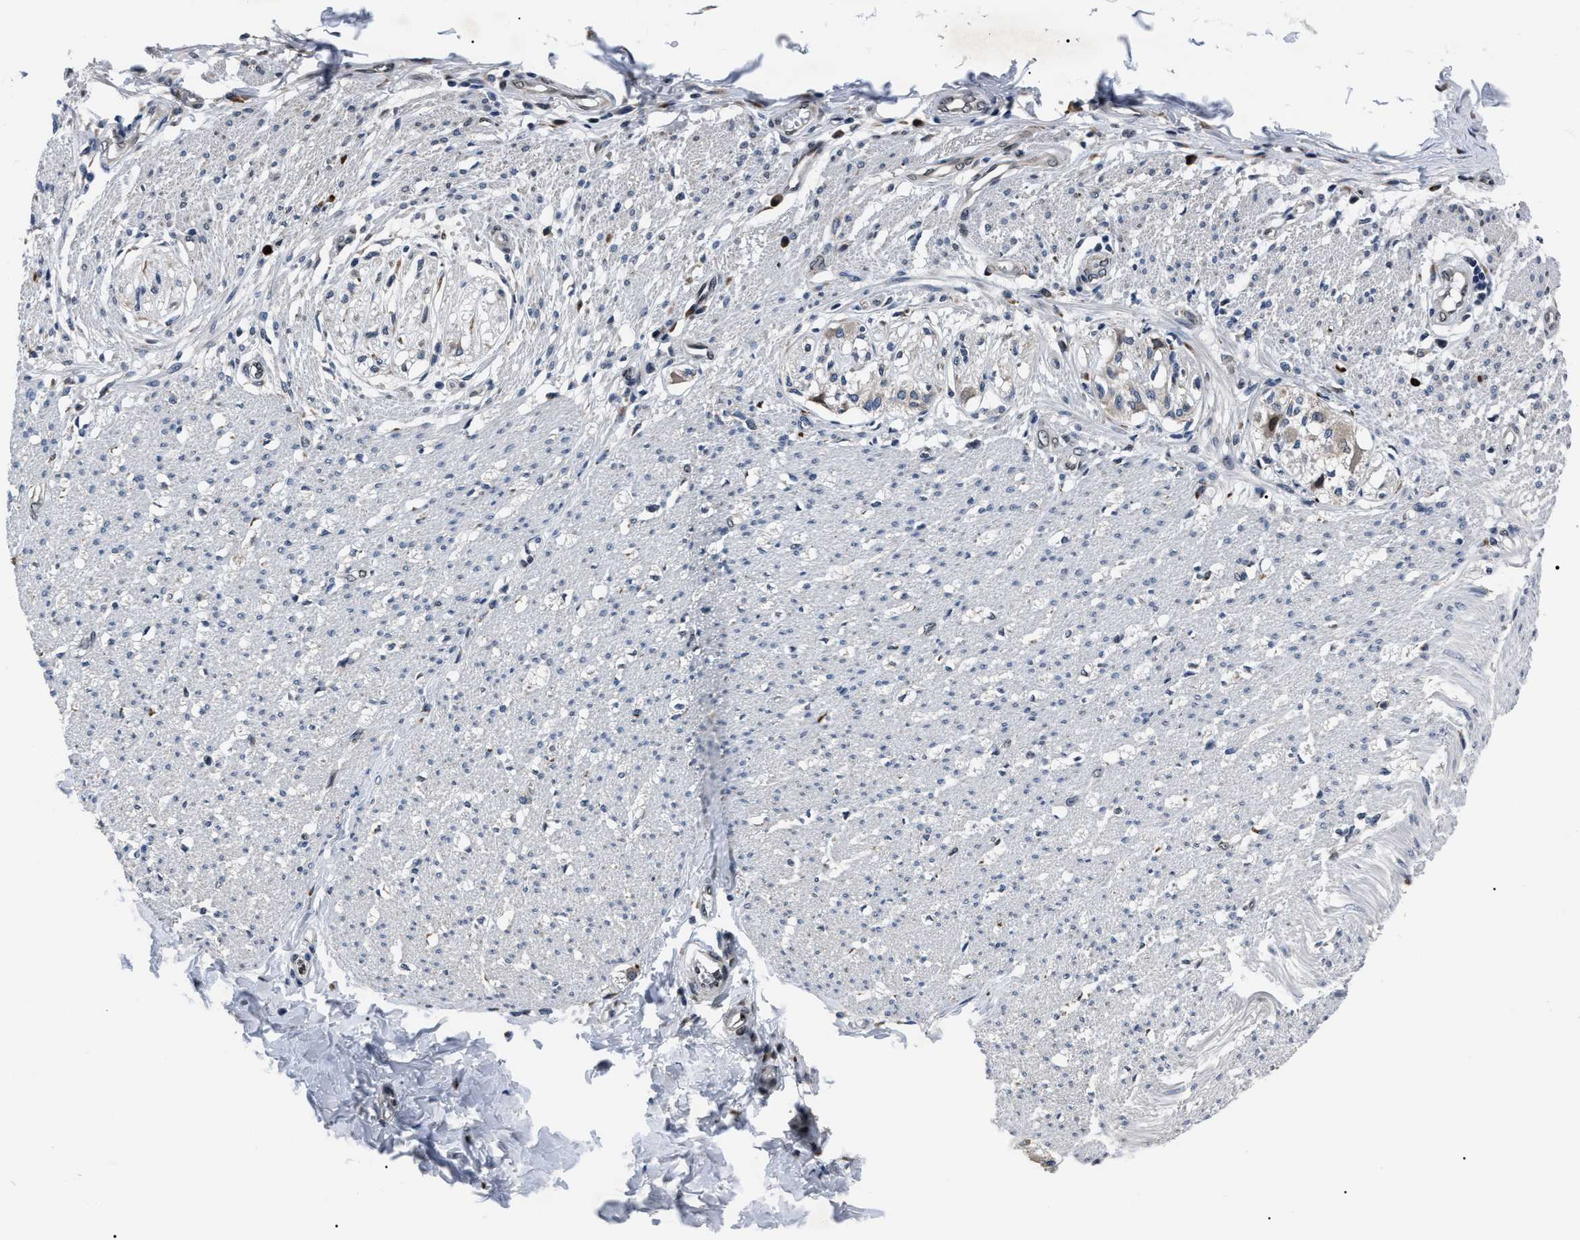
{"staining": {"intensity": "weak", "quantity": "<25%", "location": "cytoplasmic/membranous"}, "tissue": "smooth muscle", "cell_type": "Smooth muscle cells", "image_type": "normal", "snomed": [{"axis": "morphology", "description": "Normal tissue, NOS"}, {"axis": "morphology", "description": "Adenocarcinoma, NOS"}, {"axis": "topography", "description": "Colon"}, {"axis": "topography", "description": "Peripheral nerve tissue"}], "caption": "Photomicrograph shows no protein expression in smooth muscle cells of unremarkable smooth muscle. (IHC, brightfield microscopy, high magnification).", "gene": "LRRC14", "patient": {"sex": "male", "age": 14}}